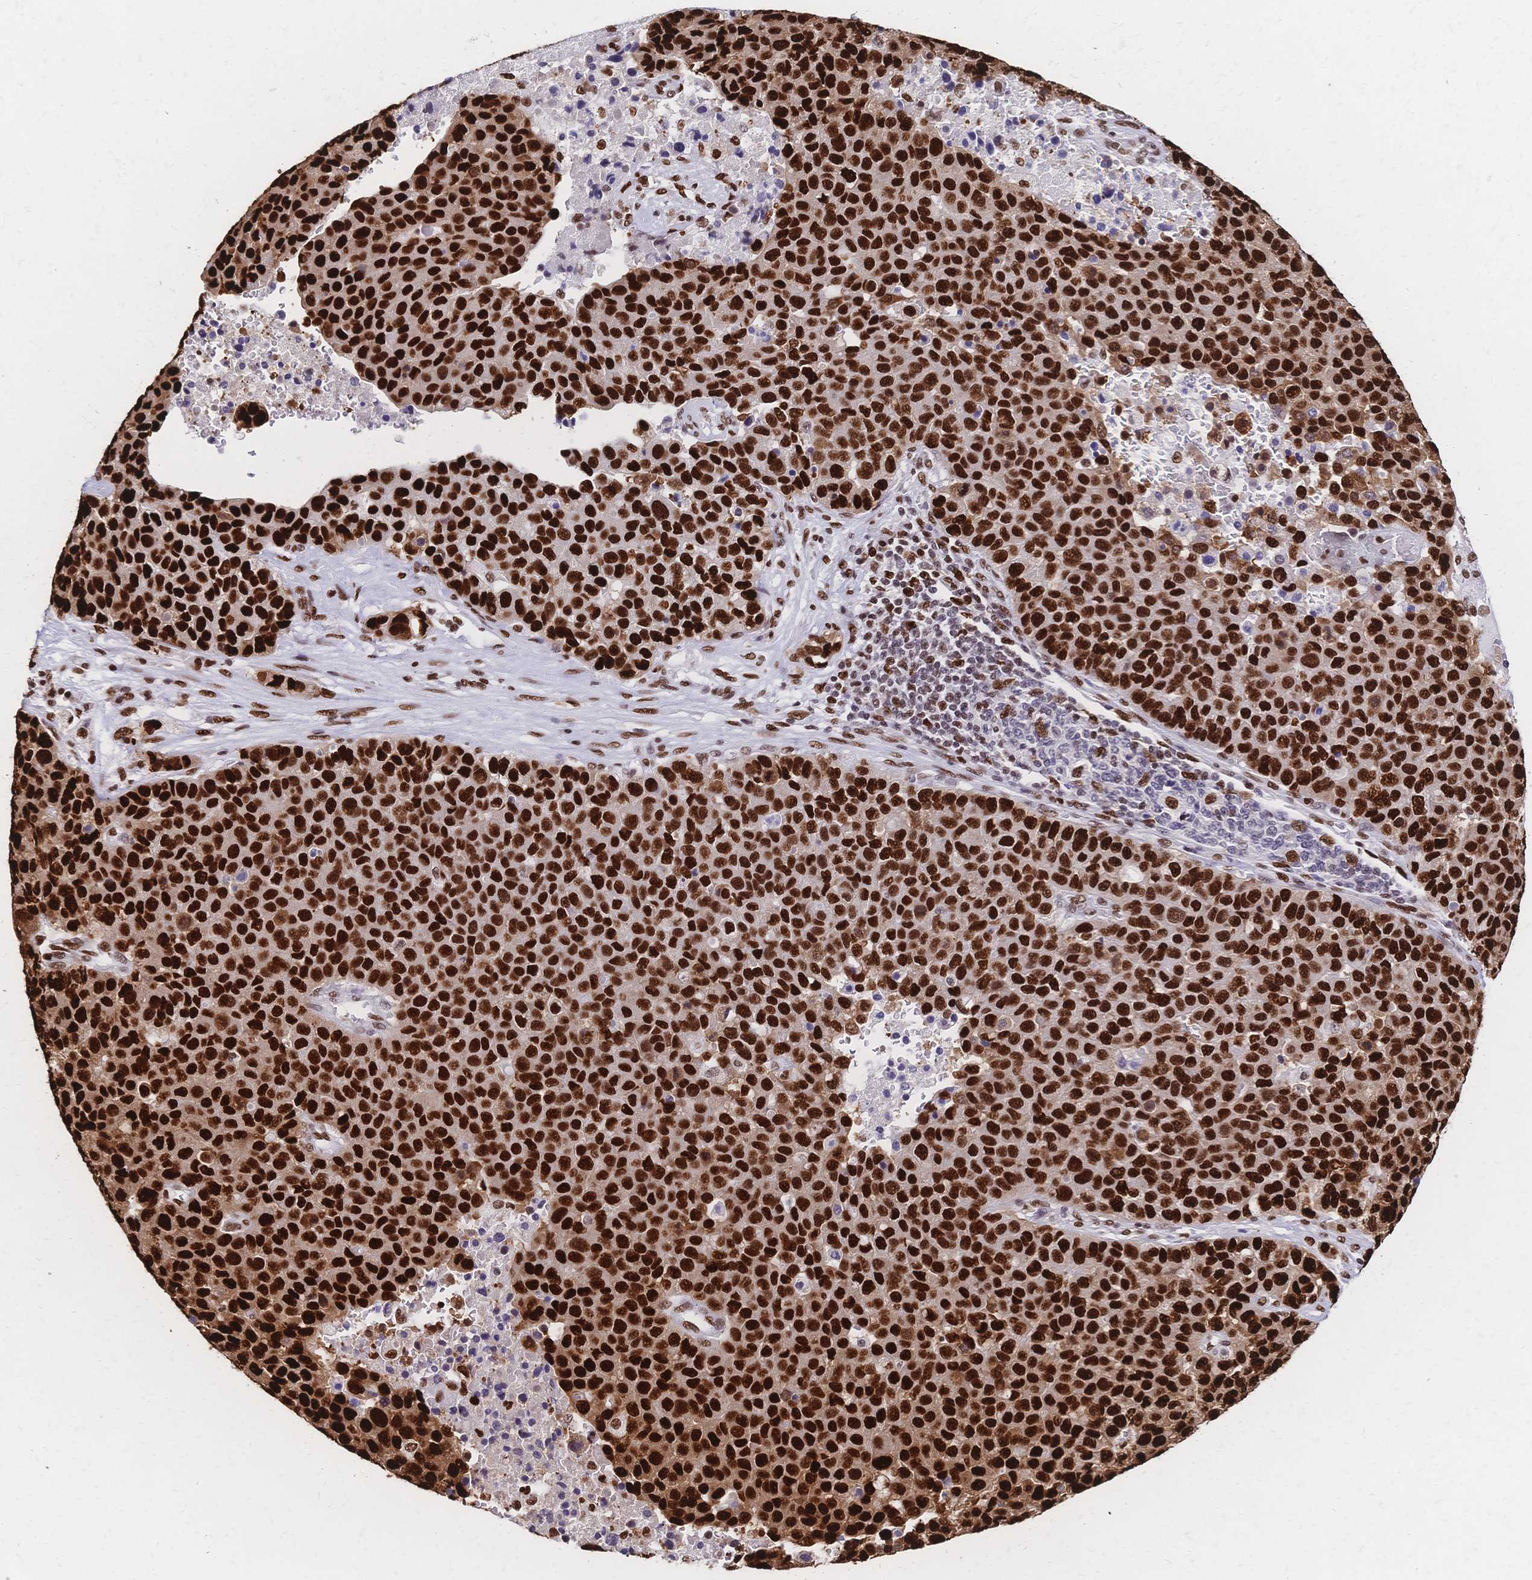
{"staining": {"intensity": "strong", "quantity": ">75%", "location": "nuclear"}, "tissue": "pancreatic cancer", "cell_type": "Tumor cells", "image_type": "cancer", "snomed": [{"axis": "morphology", "description": "Adenocarcinoma, NOS"}, {"axis": "topography", "description": "Pancreas"}], "caption": "A histopathology image showing strong nuclear staining in about >75% of tumor cells in adenocarcinoma (pancreatic), as visualized by brown immunohistochemical staining.", "gene": "HDGF", "patient": {"sex": "female", "age": 61}}